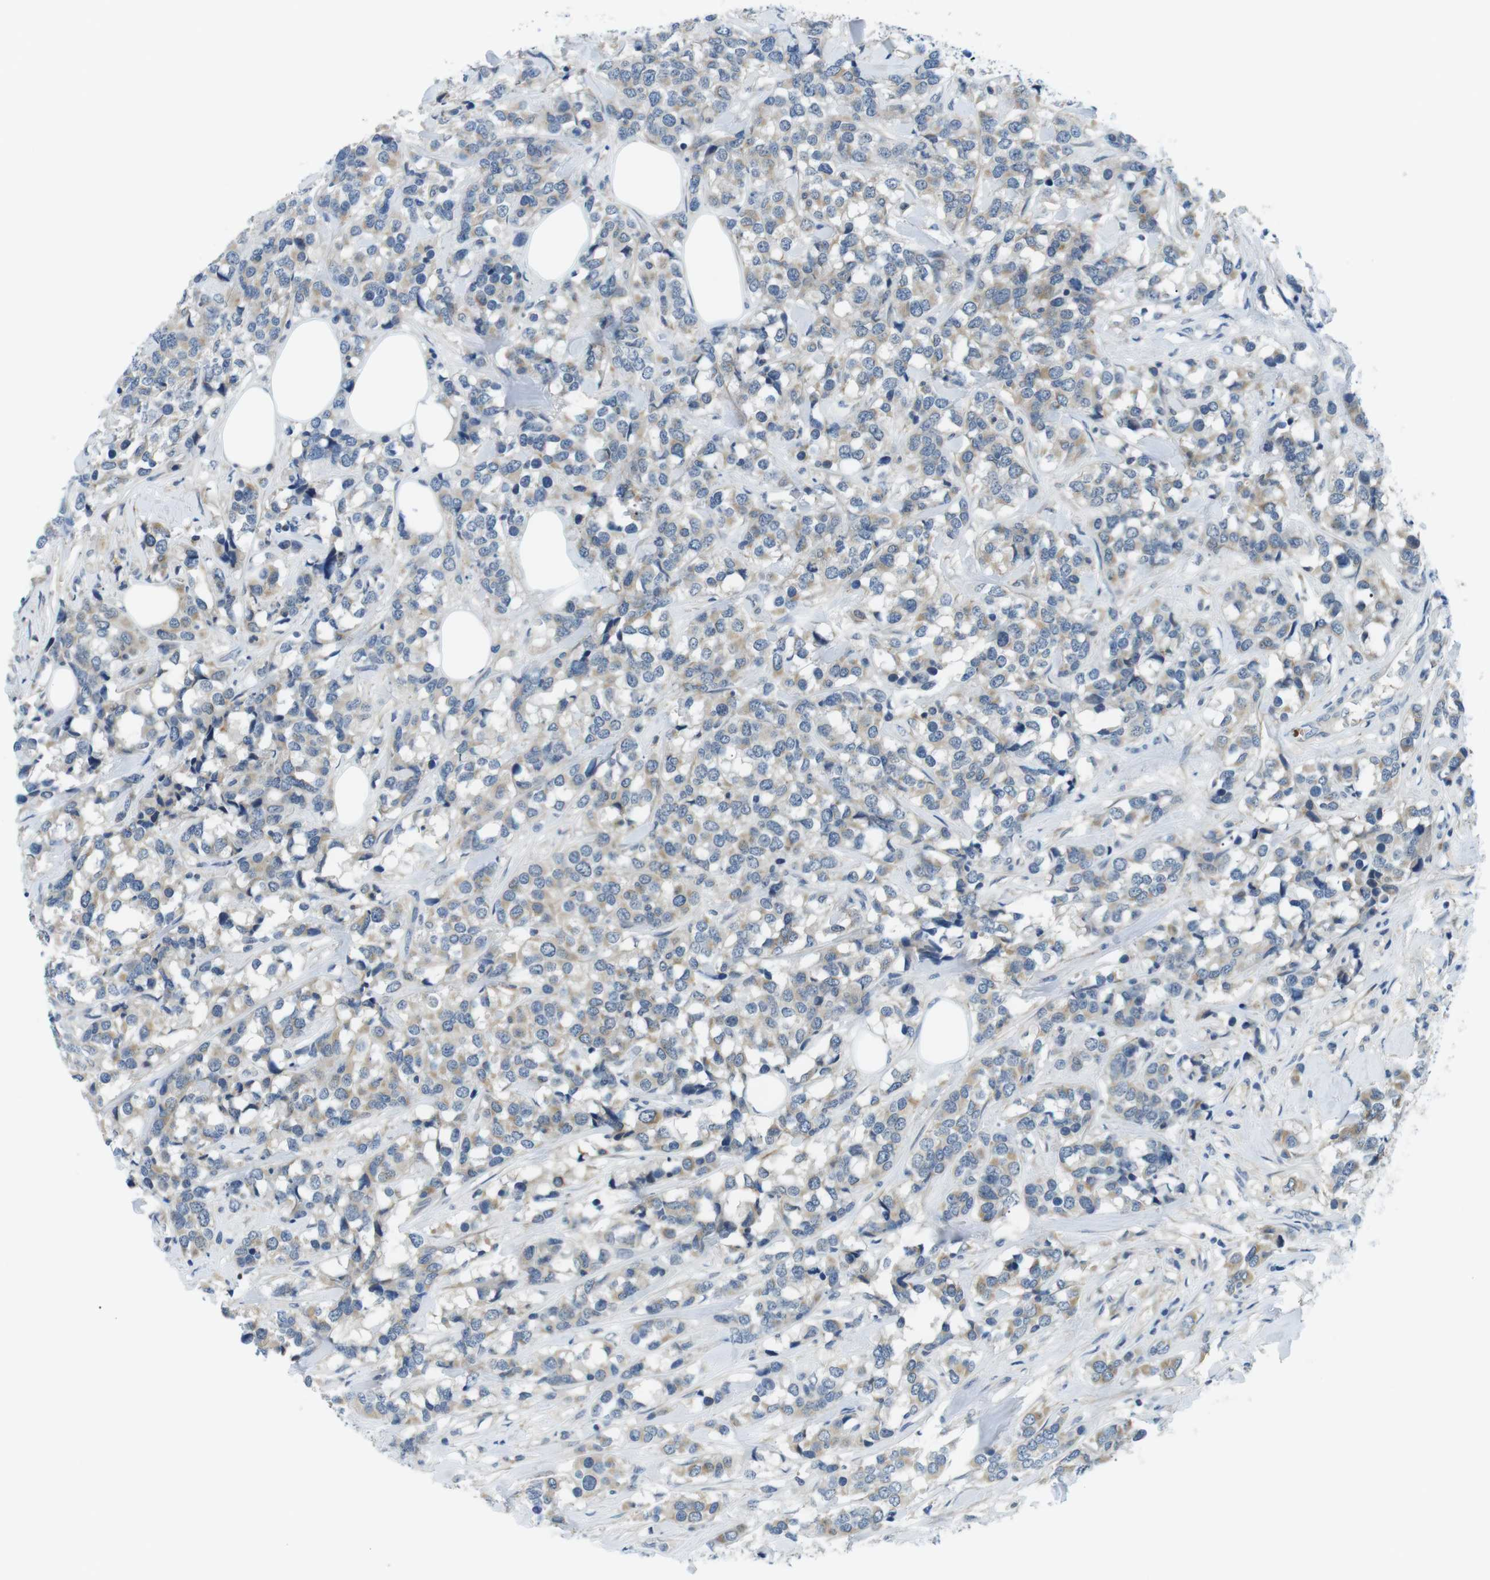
{"staining": {"intensity": "moderate", "quantity": "25%-75%", "location": "cytoplasmic/membranous"}, "tissue": "breast cancer", "cell_type": "Tumor cells", "image_type": "cancer", "snomed": [{"axis": "morphology", "description": "Lobular carcinoma"}, {"axis": "topography", "description": "Breast"}], "caption": "This is a histology image of immunohistochemistry (IHC) staining of breast cancer (lobular carcinoma), which shows moderate positivity in the cytoplasmic/membranous of tumor cells.", "gene": "WSCD1", "patient": {"sex": "female", "age": 59}}